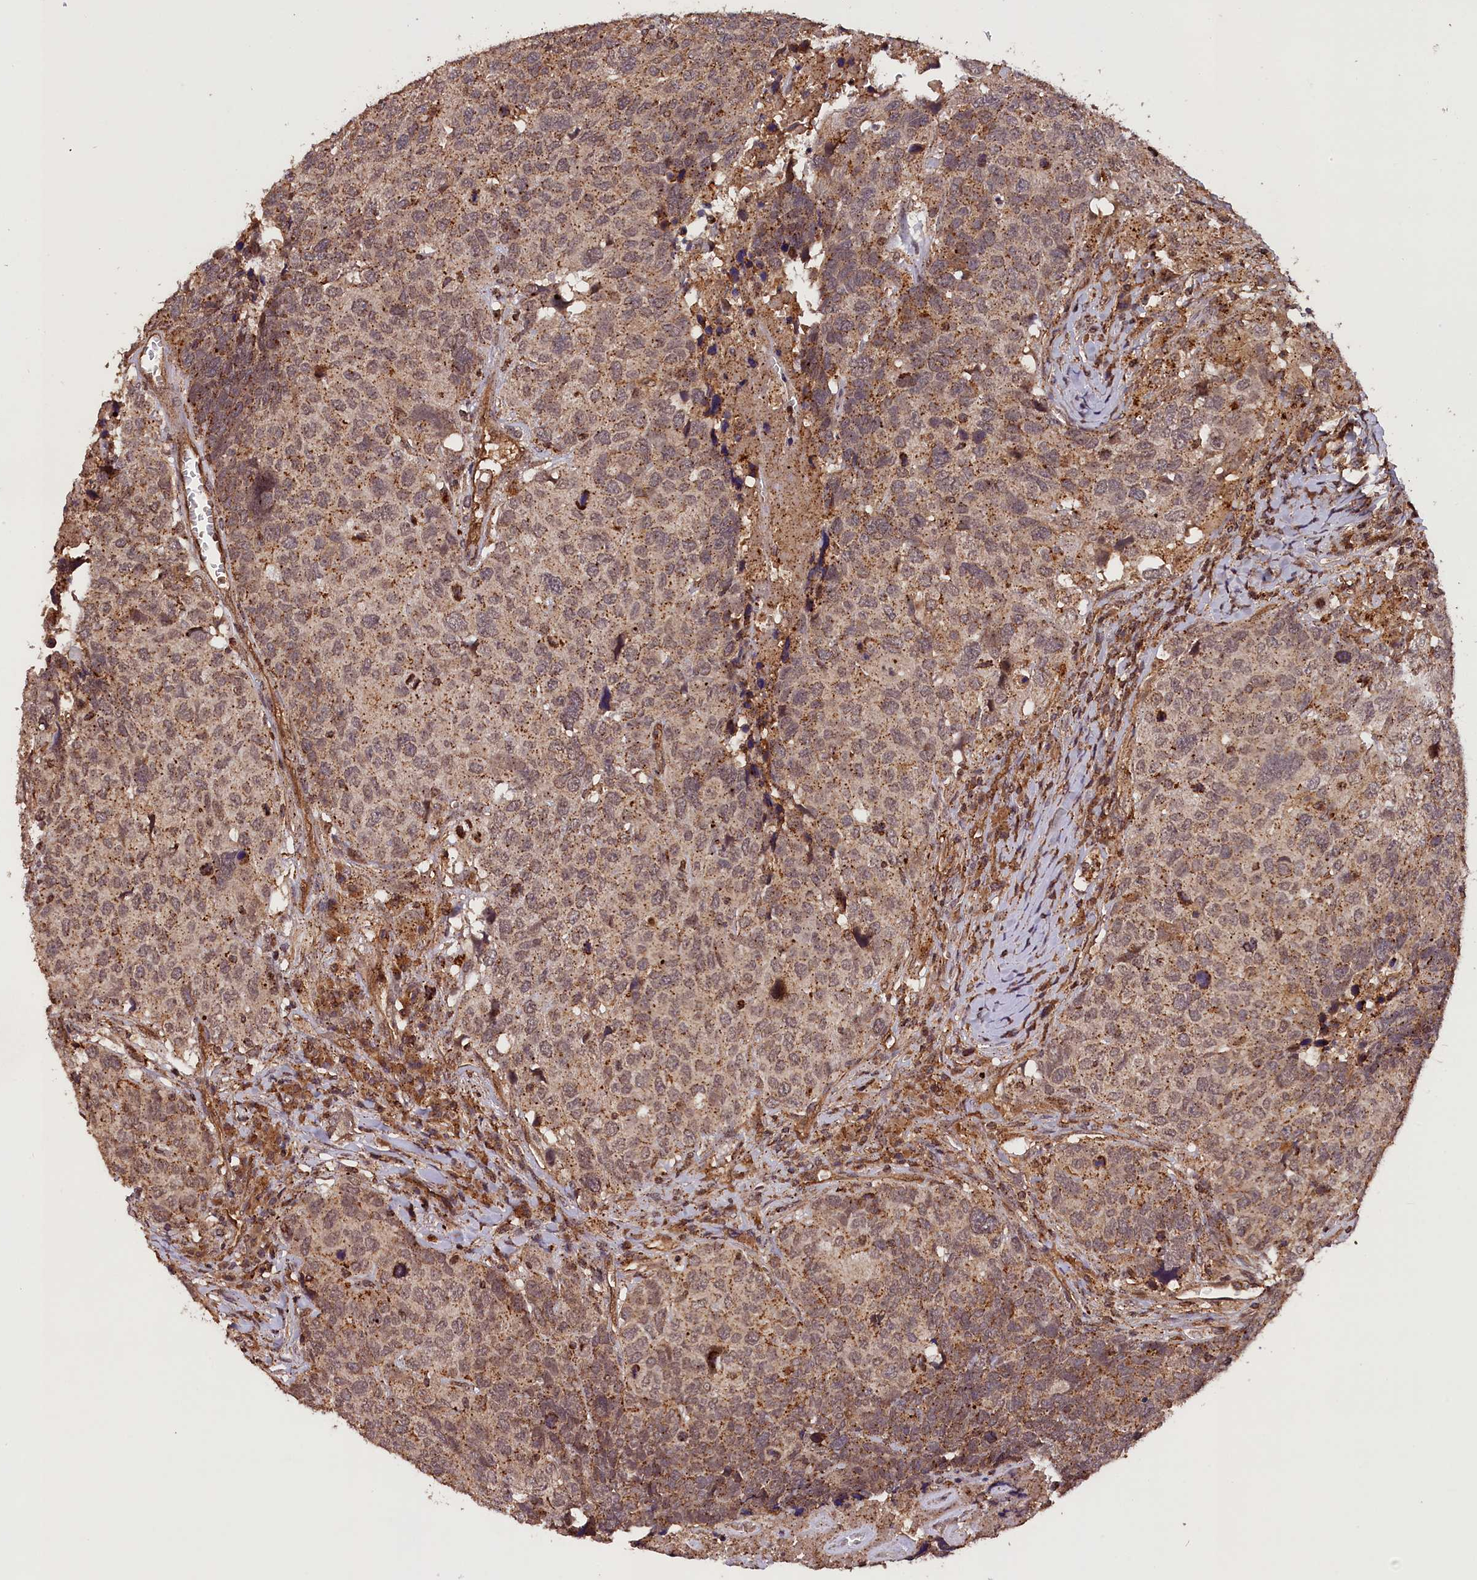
{"staining": {"intensity": "moderate", "quantity": ">75%", "location": "cytoplasmic/membranous"}, "tissue": "head and neck cancer", "cell_type": "Tumor cells", "image_type": "cancer", "snomed": [{"axis": "morphology", "description": "Squamous cell carcinoma, NOS"}, {"axis": "topography", "description": "Head-Neck"}], "caption": "A histopathology image of human squamous cell carcinoma (head and neck) stained for a protein shows moderate cytoplasmic/membranous brown staining in tumor cells. (IHC, brightfield microscopy, high magnification).", "gene": "IST1", "patient": {"sex": "male", "age": 66}}